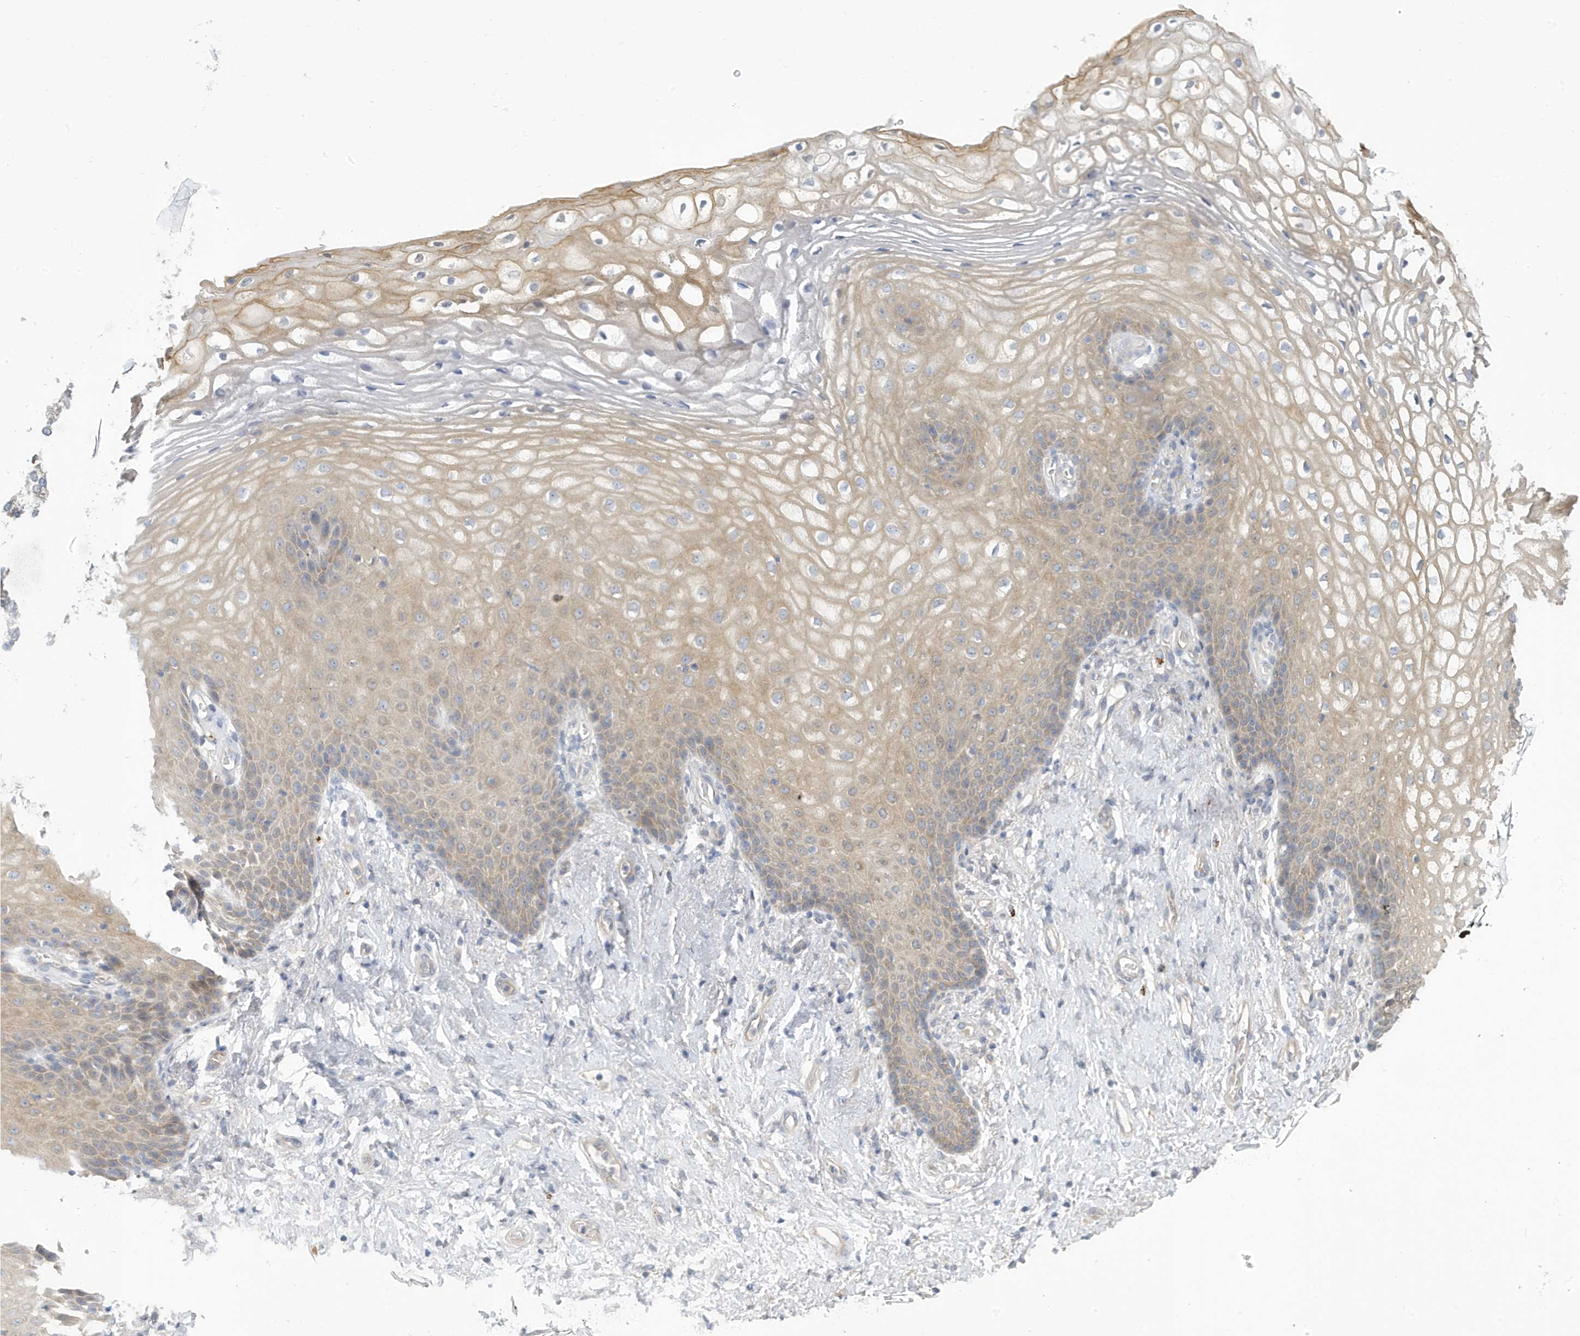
{"staining": {"intensity": "weak", "quantity": "25%-75%", "location": "cytoplasmic/membranous"}, "tissue": "vagina", "cell_type": "Squamous epithelial cells", "image_type": "normal", "snomed": [{"axis": "morphology", "description": "Normal tissue, NOS"}, {"axis": "topography", "description": "Vagina"}], "caption": "IHC (DAB (3,3'-diaminobenzidine)) staining of benign vagina demonstrates weak cytoplasmic/membranous protein expression in approximately 25%-75% of squamous epithelial cells. The protein of interest is shown in brown color, while the nuclei are stained blue.", "gene": "VTA1", "patient": {"sex": "female", "age": 60}}